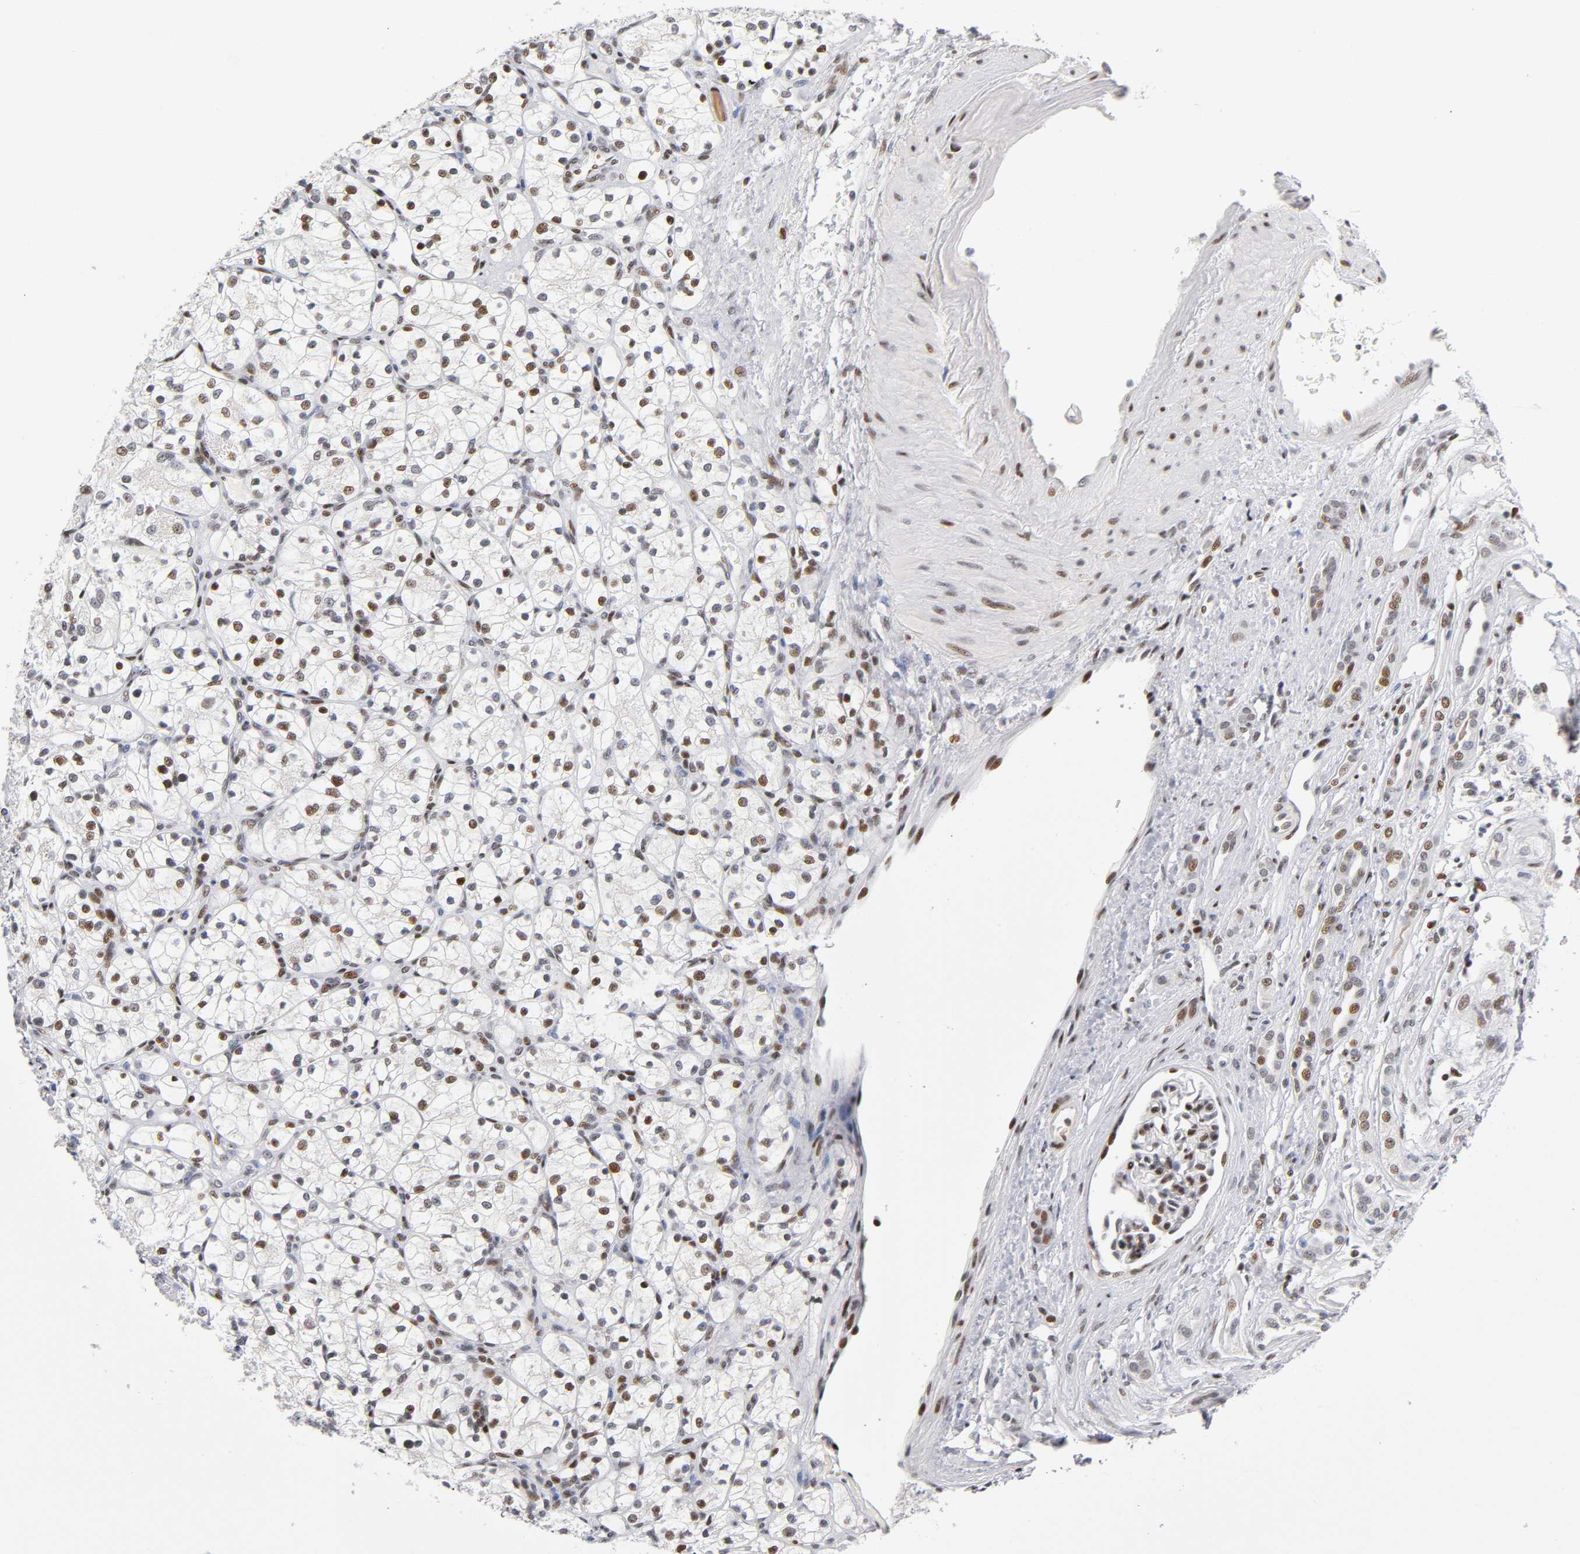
{"staining": {"intensity": "strong", "quantity": ">75%", "location": "nuclear"}, "tissue": "renal cancer", "cell_type": "Tumor cells", "image_type": "cancer", "snomed": [{"axis": "morphology", "description": "Adenocarcinoma, NOS"}, {"axis": "topography", "description": "Kidney"}], "caption": "IHC photomicrograph of human renal cancer (adenocarcinoma) stained for a protein (brown), which demonstrates high levels of strong nuclear staining in approximately >75% of tumor cells.", "gene": "SP3", "patient": {"sex": "female", "age": 60}}